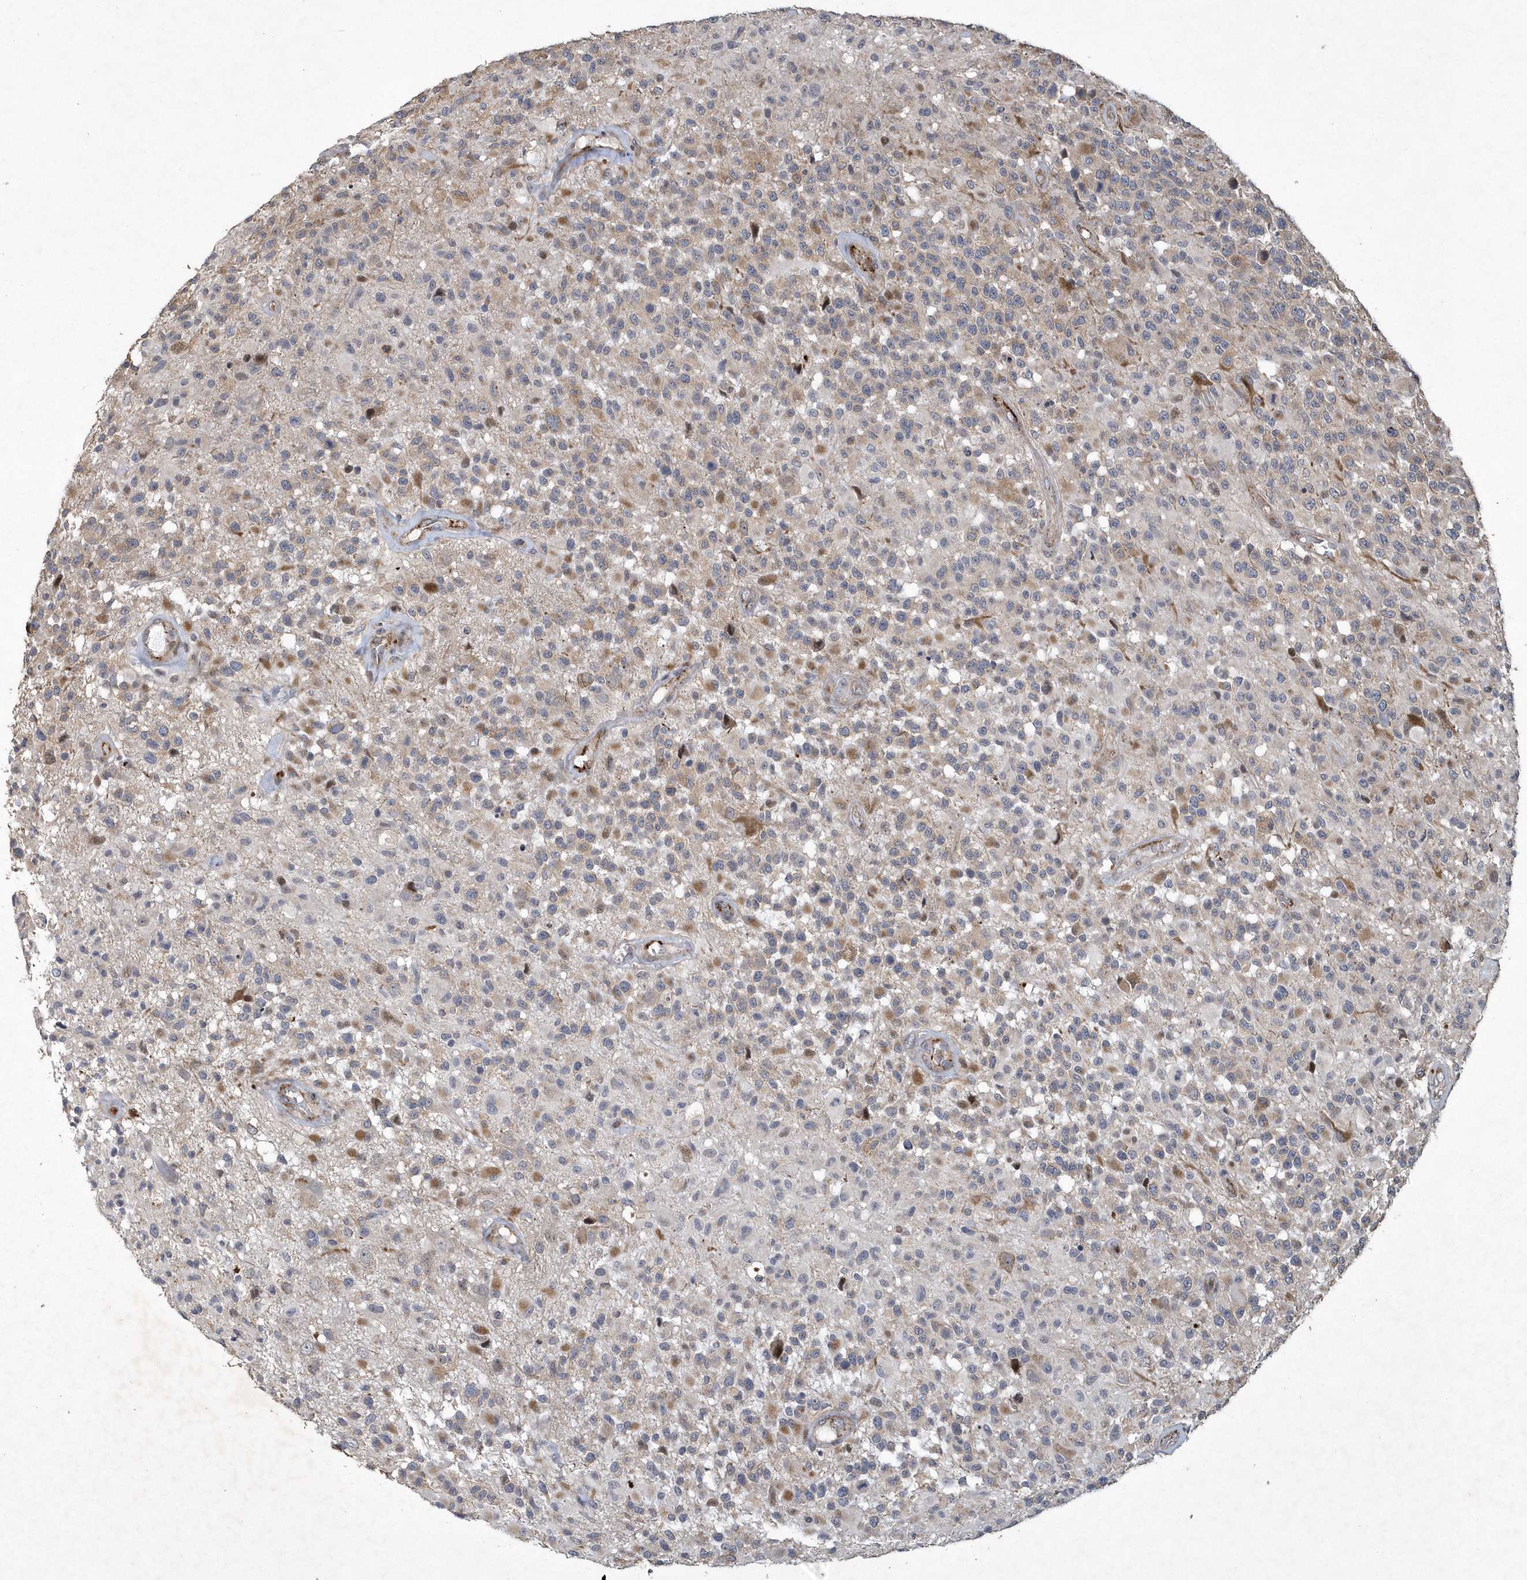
{"staining": {"intensity": "weak", "quantity": "25%-75%", "location": "cytoplasmic/membranous"}, "tissue": "glioma", "cell_type": "Tumor cells", "image_type": "cancer", "snomed": [{"axis": "morphology", "description": "Glioma, malignant, High grade"}, {"axis": "morphology", "description": "Glioblastoma, NOS"}, {"axis": "topography", "description": "Brain"}], "caption": "A histopathology image of glioma stained for a protein demonstrates weak cytoplasmic/membranous brown staining in tumor cells. (DAB (3,3'-diaminobenzidine) IHC, brown staining for protein, blue staining for nuclei).", "gene": "N4BP2", "patient": {"sex": "male", "age": 60}}